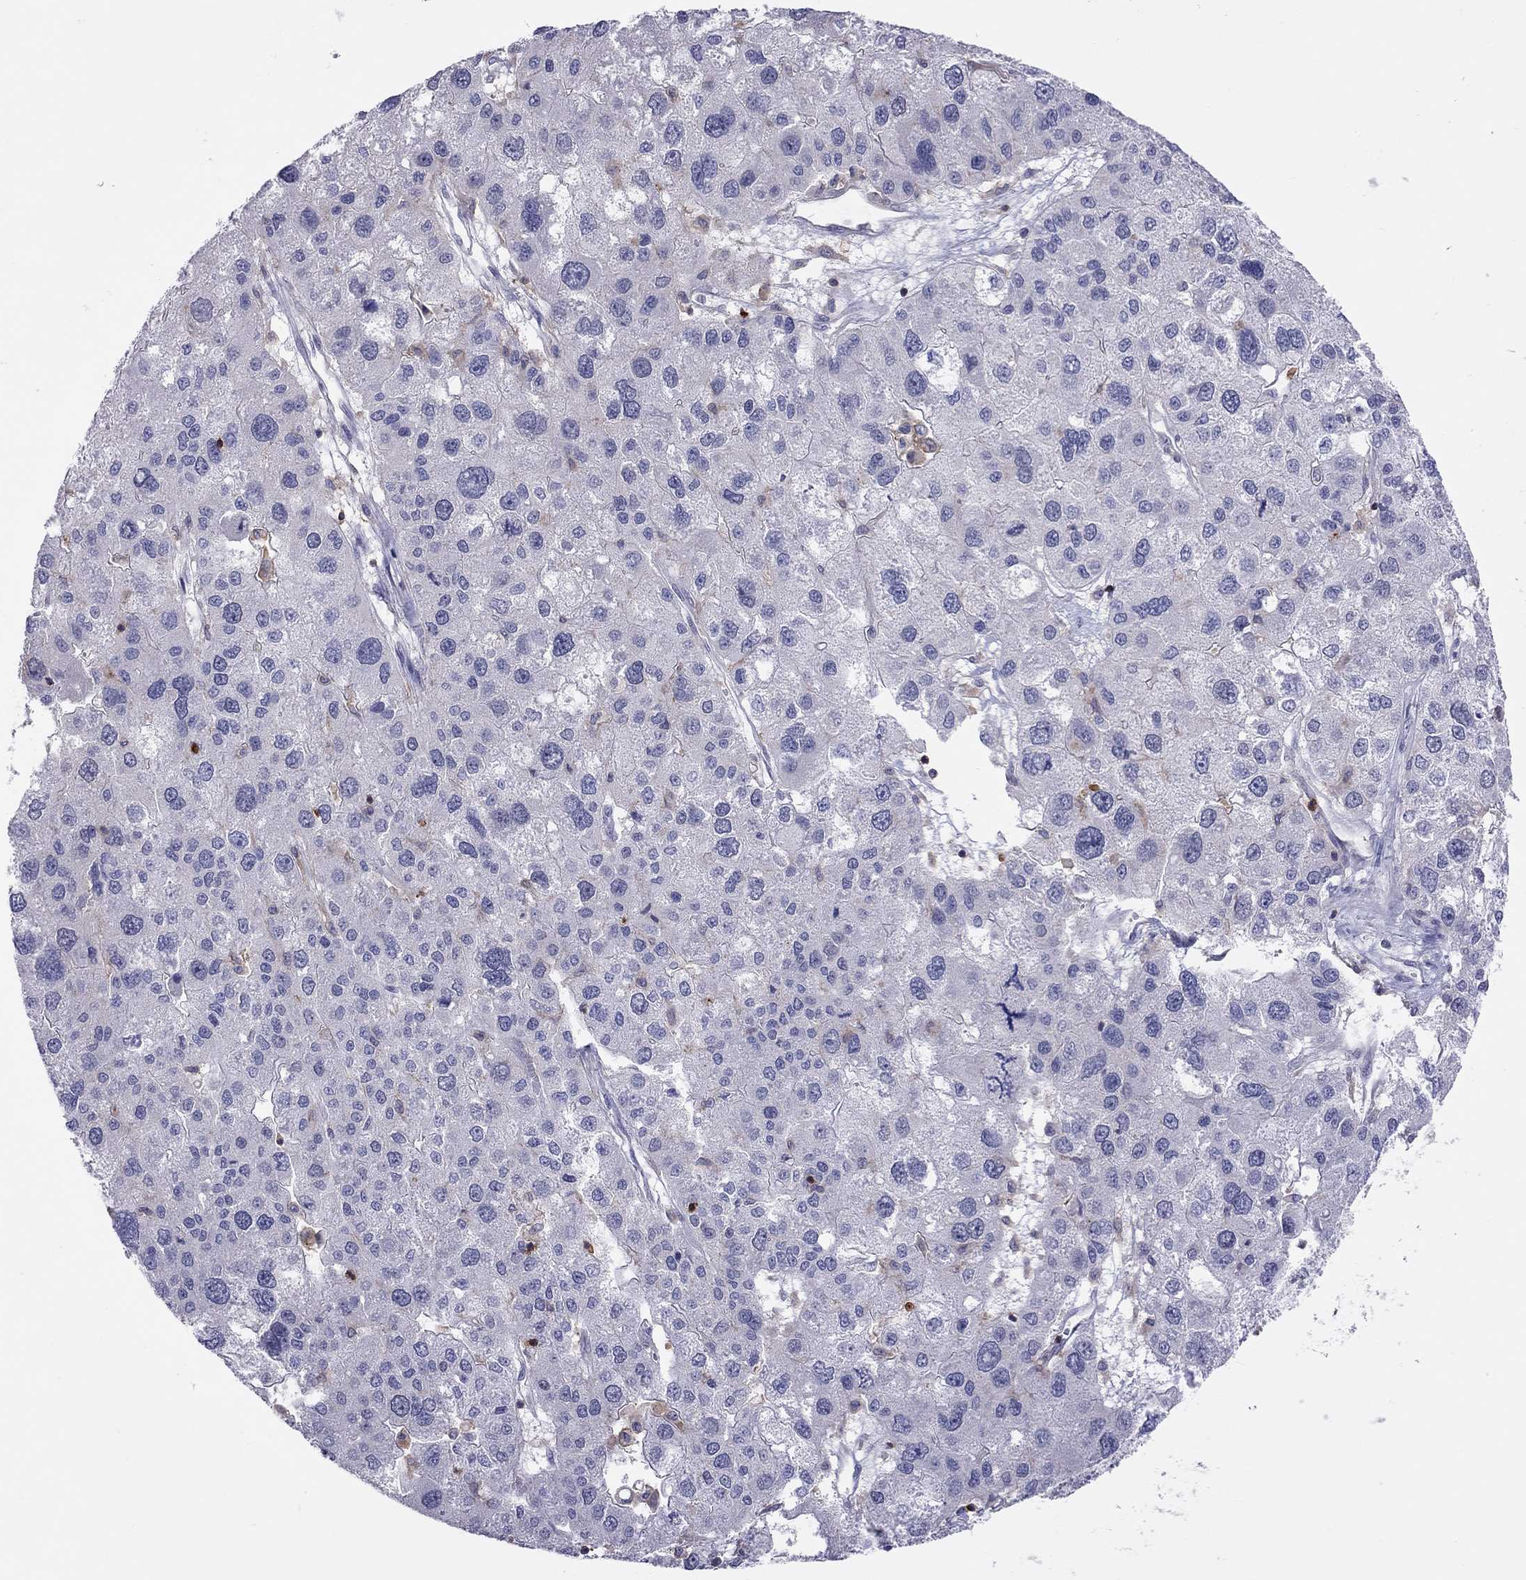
{"staining": {"intensity": "negative", "quantity": "none", "location": "none"}, "tissue": "liver cancer", "cell_type": "Tumor cells", "image_type": "cancer", "snomed": [{"axis": "morphology", "description": "Carcinoma, Hepatocellular, NOS"}, {"axis": "topography", "description": "Liver"}], "caption": "Immunohistochemical staining of liver hepatocellular carcinoma displays no significant staining in tumor cells.", "gene": "MND1", "patient": {"sex": "male", "age": 73}}